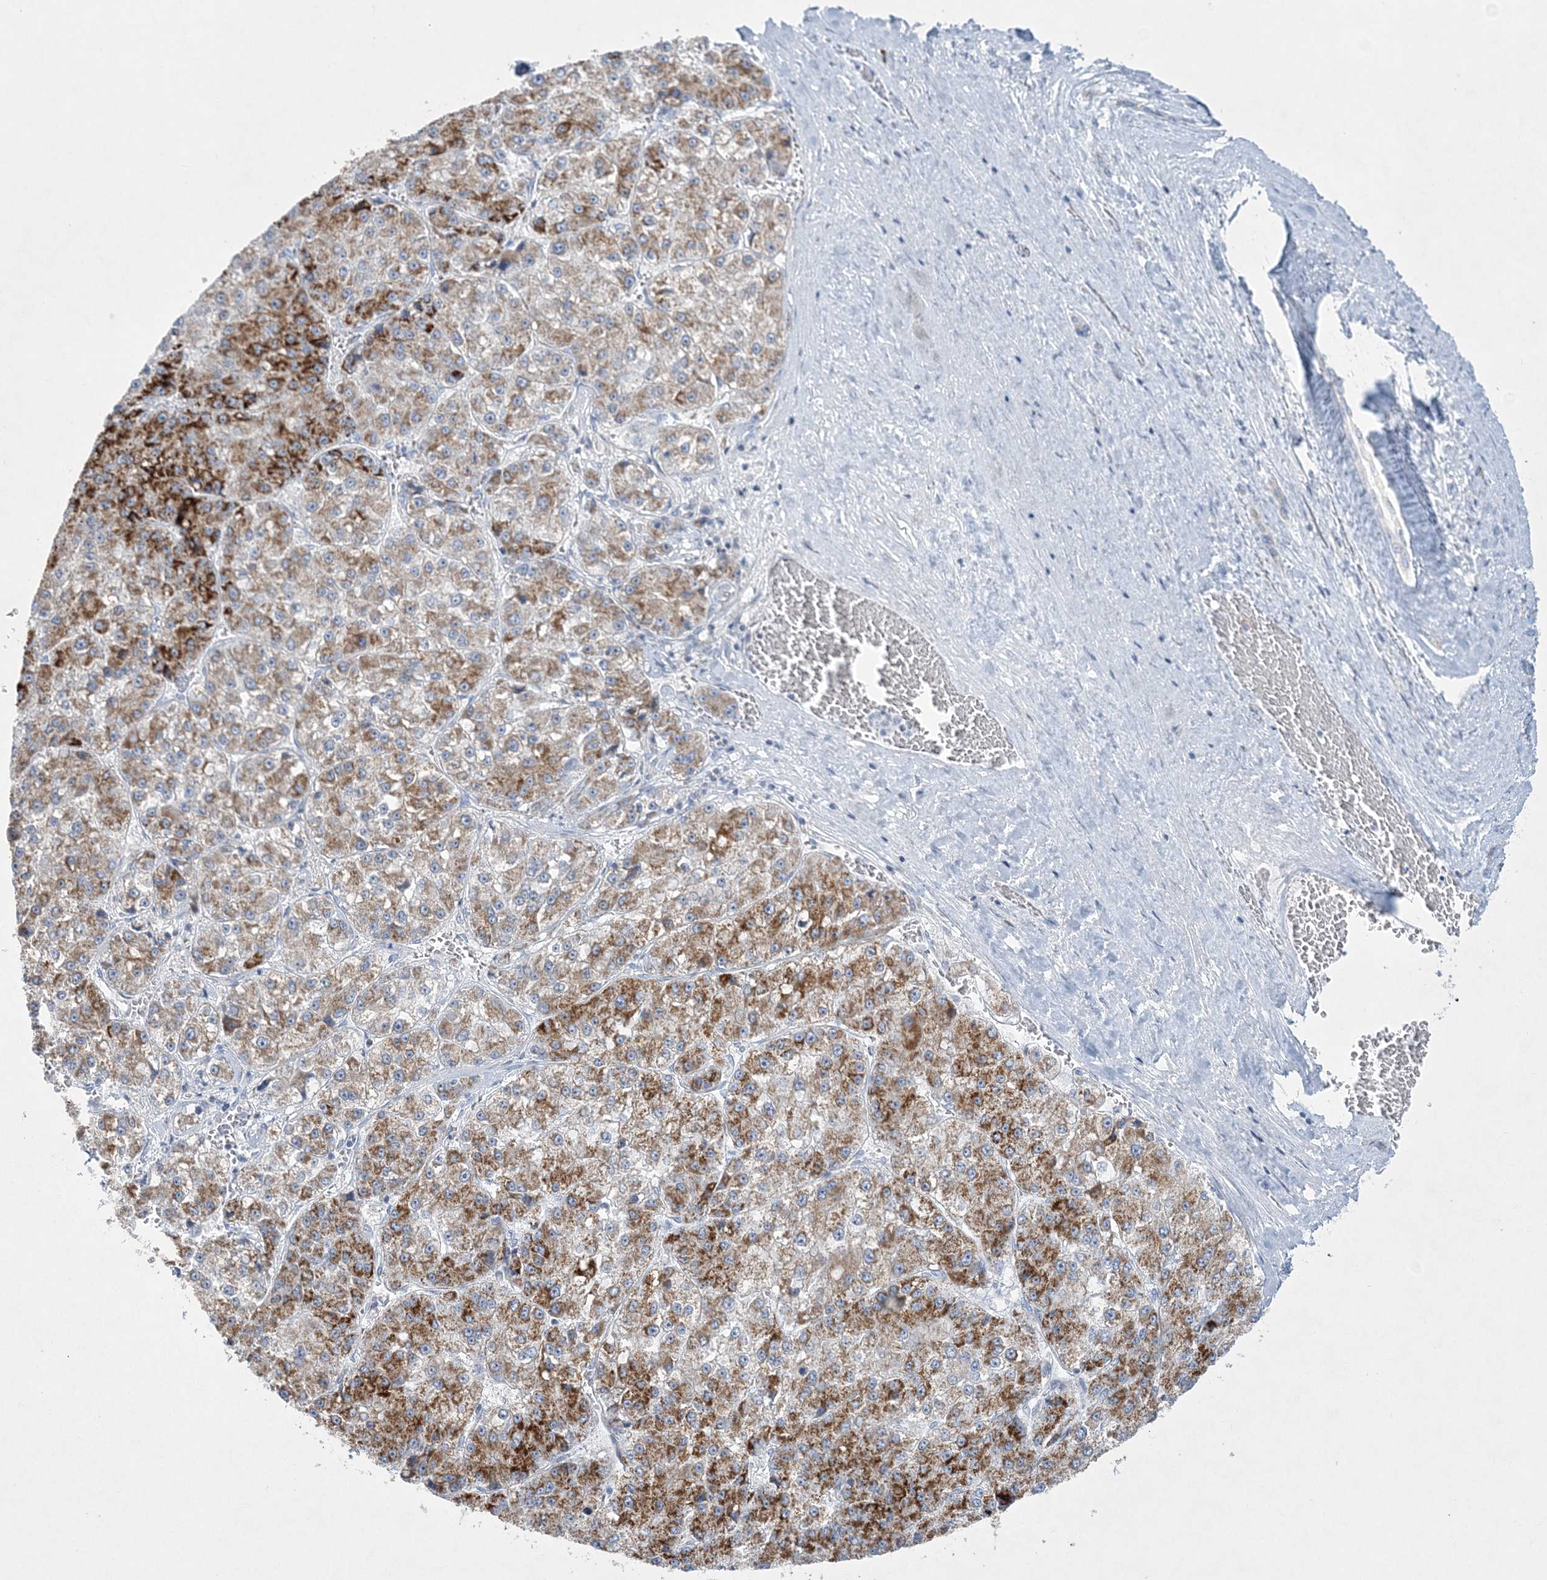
{"staining": {"intensity": "strong", "quantity": "25%-75%", "location": "cytoplasmic/membranous"}, "tissue": "liver cancer", "cell_type": "Tumor cells", "image_type": "cancer", "snomed": [{"axis": "morphology", "description": "Carcinoma, Hepatocellular, NOS"}, {"axis": "topography", "description": "Liver"}], "caption": "A brown stain shows strong cytoplasmic/membranous staining of a protein in liver hepatocellular carcinoma tumor cells. (DAB IHC with brightfield microscopy, high magnification).", "gene": "TBC1D7", "patient": {"sex": "female", "age": 73}}